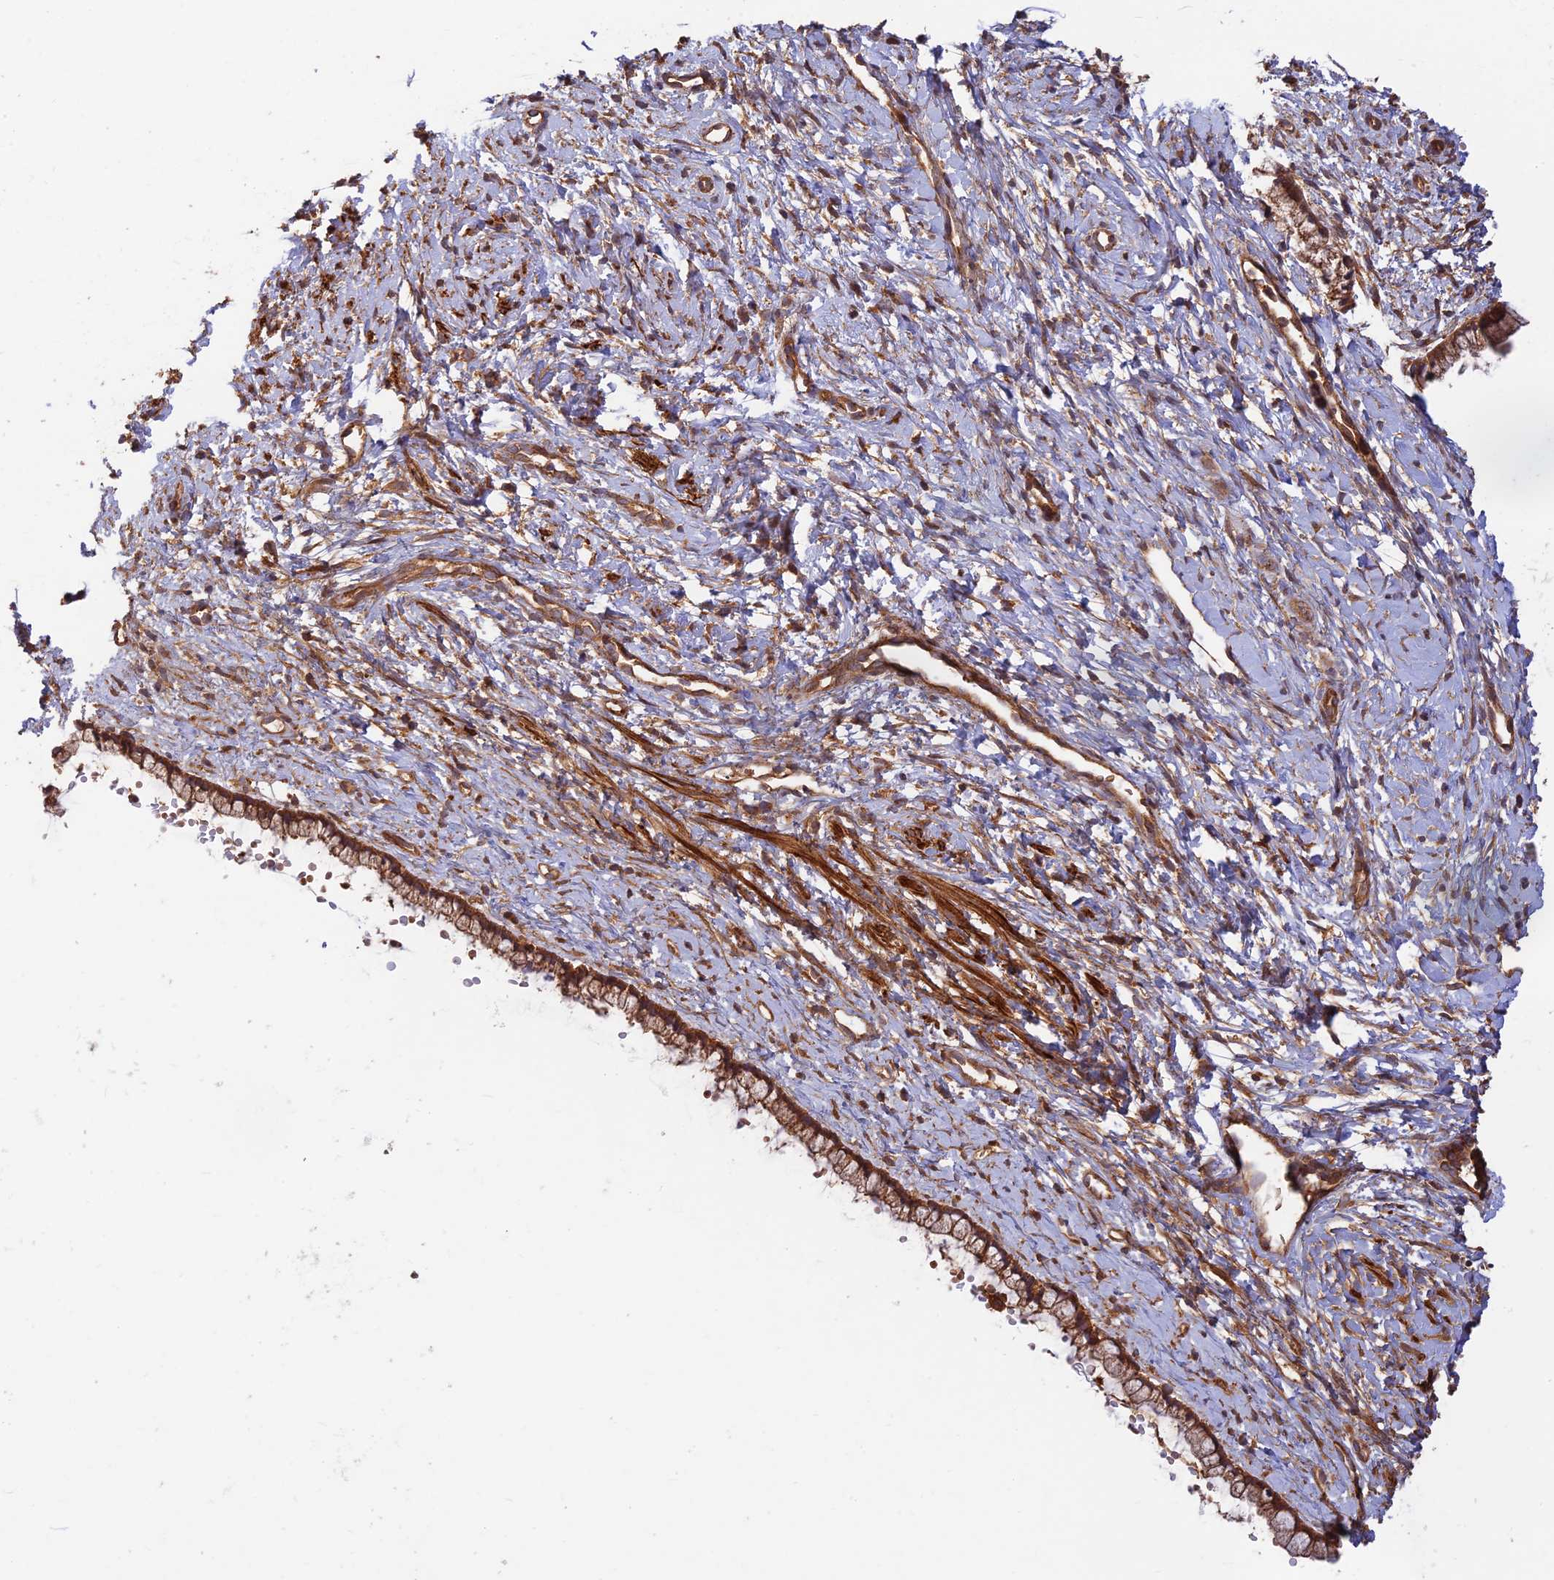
{"staining": {"intensity": "strong", "quantity": ">75%", "location": "cytoplasmic/membranous"}, "tissue": "cervix", "cell_type": "Glandular cells", "image_type": "normal", "snomed": [{"axis": "morphology", "description": "Normal tissue, NOS"}, {"axis": "topography", "description": "Cervix"}], "caption": "Strong cytoplasmic/membranous staining for a protein is appreciated in approximately >75% of glandular cells of normal cervix using IHC.", "gene": "RELCH", "patient": {"sex": "female", "age": 57}}